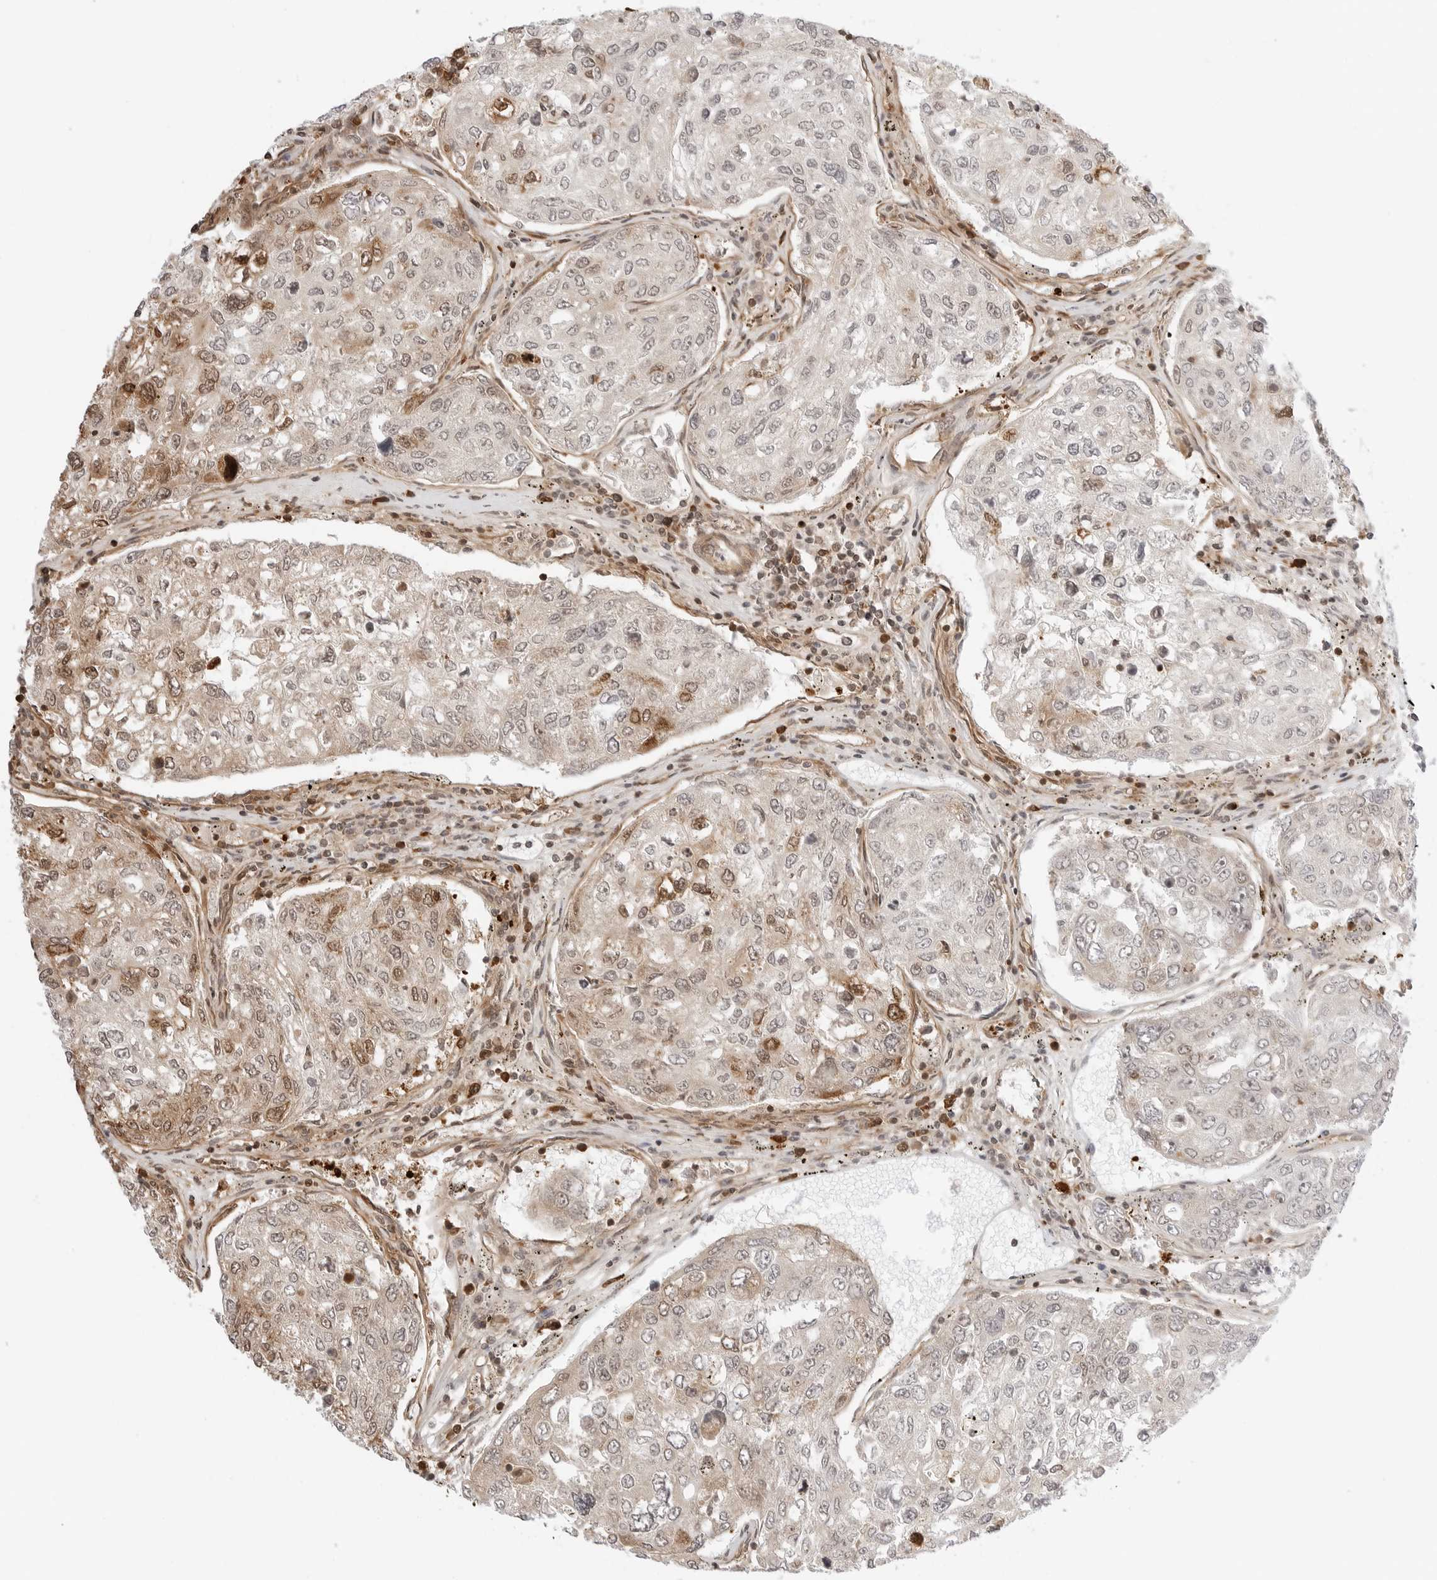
{"staining": {"intensity": "moderate", "quantity": "<25%", "location": "nuclear"}, "tissue": "urothelial cancer", "cell_type": "Tumor cells", "image_type": "cancer", "snomed": [{"axis": "morphology", "description": "Urothelial carcinoma, High grade"}, {"axis": "topography", "description": "Lymph node"}, {"axis": "topography", "description": "Urinary bladder"}], "caption": "Urothelial cancer tissue reveals moderate nuclear positivity in about <25% of tumor cells, visualized by immunohistochemistry. Immunohistochemistry stains the protein in brown and the nuclei are stained blue.", "gene": "NUDC", "patient": {"sex": "male", "age": 51}}